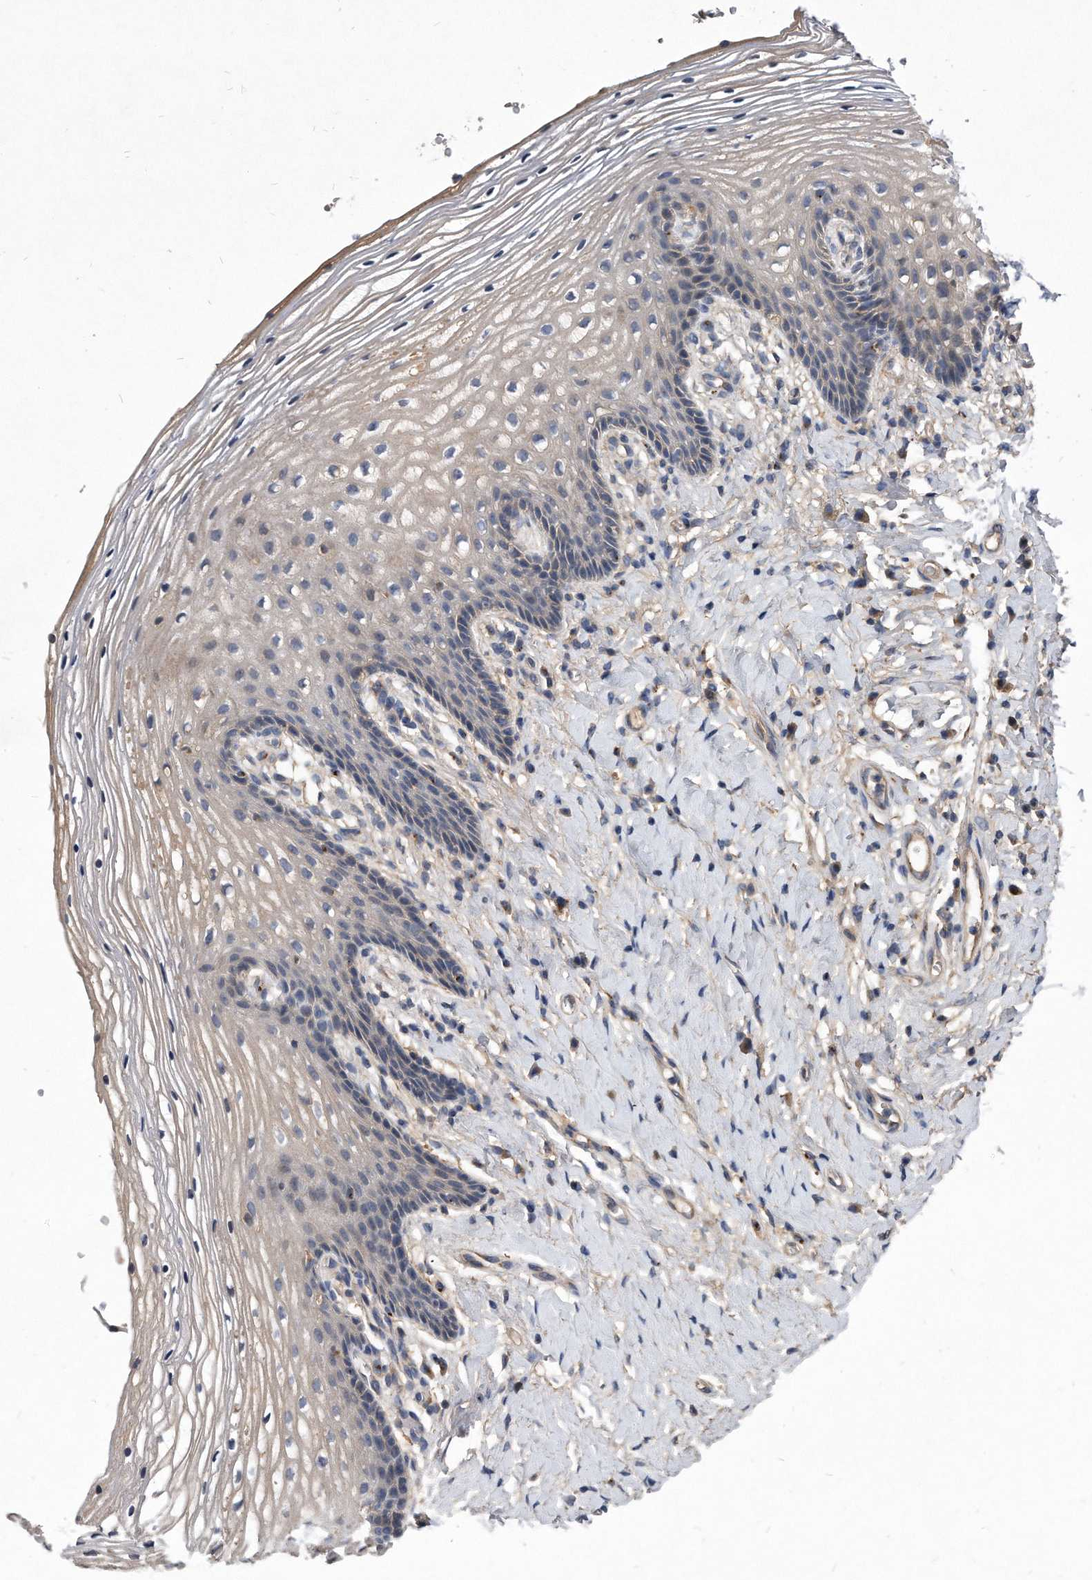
{"staining": {"intensity": "weak", "quantity": "<25%", "location": "cytoplasmic/membranous"}, "tissue": "vagina", "cell_type": "Squamous epithelial cells", "image_type": "normal", "snomed": [{"axis": "morphology", "description": "Normal tissue, NOS"}, {"axis": "topography", "description": "Vagina"}], "caption": "High power microscopy micrograph of an immunohistochemistry (IHC) micrograph of benign vagina, revealing no significant positivity in squamous epithelial cells. Nuclei are stained in blue.", "gene": "MGAT4A", "patient": {"sex": "female", "age": 60}}